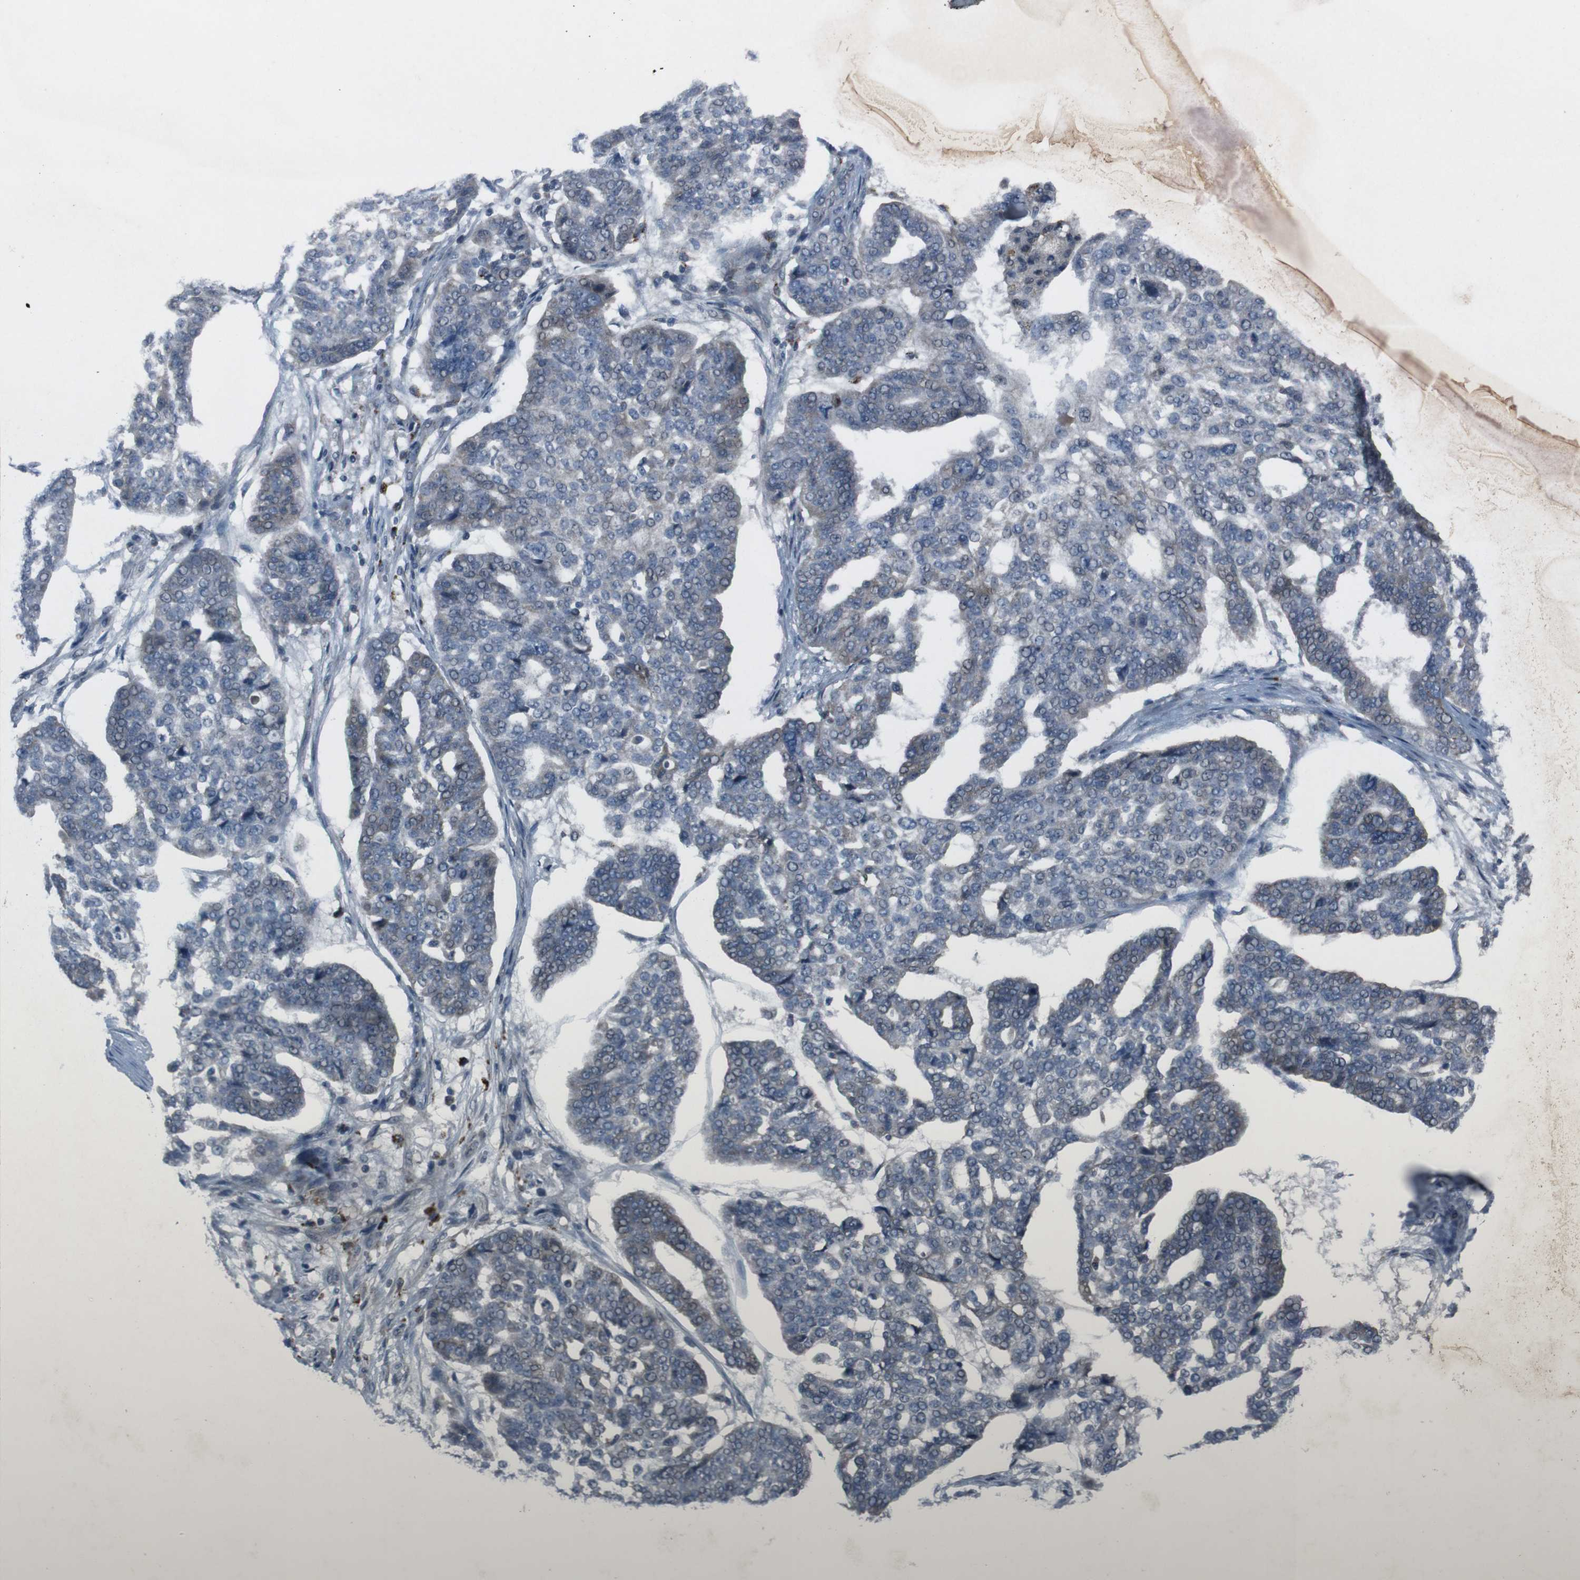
{"staining": {"intensity": "negative", "quantity": "none", "location": "none"}, "tissue": "ovarian cancer", "cell_type": "Tumor cells", "image_type": "cancer", "snomed": [{"axis": "morphology", "description": "Cystadenocarcinoma, serous, NOS"}, {"axis": "topography", "description": "Ovary"}], "caption": "Protein analysis of serous cystadenocarcinoma (ovarian) displays no significant staining in tumor cells.", "gene": "EFNA5", "patient": {"sex": "female", "age": 59}}